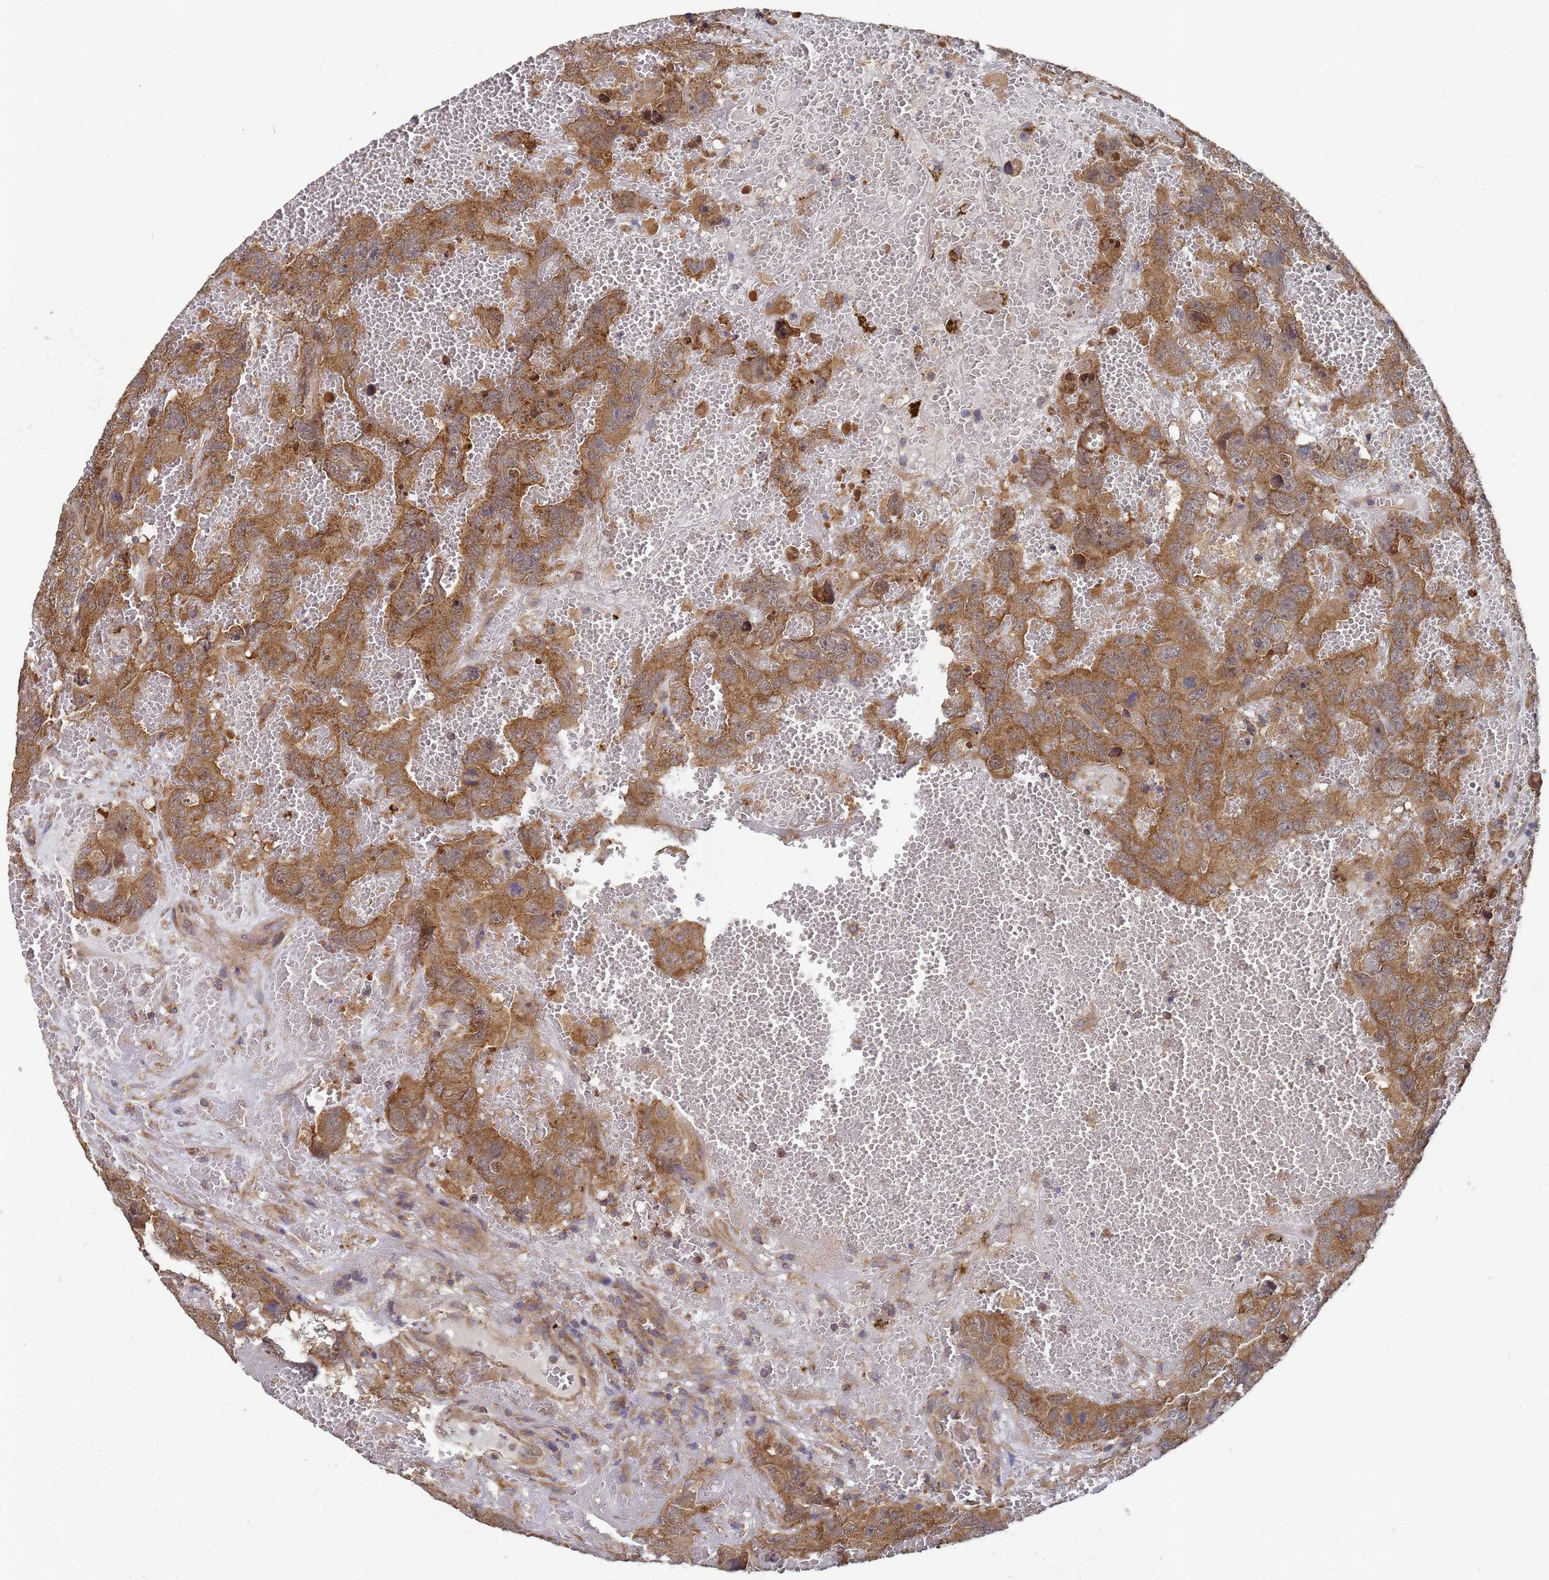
{"staining": {"intensity": "strong", "quantity": ">75%", "location": "cytoplasmic/membranous"}, "tissue": "testis cancer", "cell_type": "Tumor cells", "image_type": "cancer", "snomed": [{"axis": "morphology", "description": "Carcinoma, Embryonal, NOS"}, {"axis": "topography", "description": "Testis"}], "caption": "Testis cancer was stained to show a protein in brown. There is high levels of strong cytoplasmic/membranous expression in about >75% of tumor cells. The protein of interest is stained brown, and the nuclei are stained in blue (DAB IHC with brightfield microscopy, high magnification).", "gene": "ALS2CL", "patient": {"sex": "male", "age": 45}}